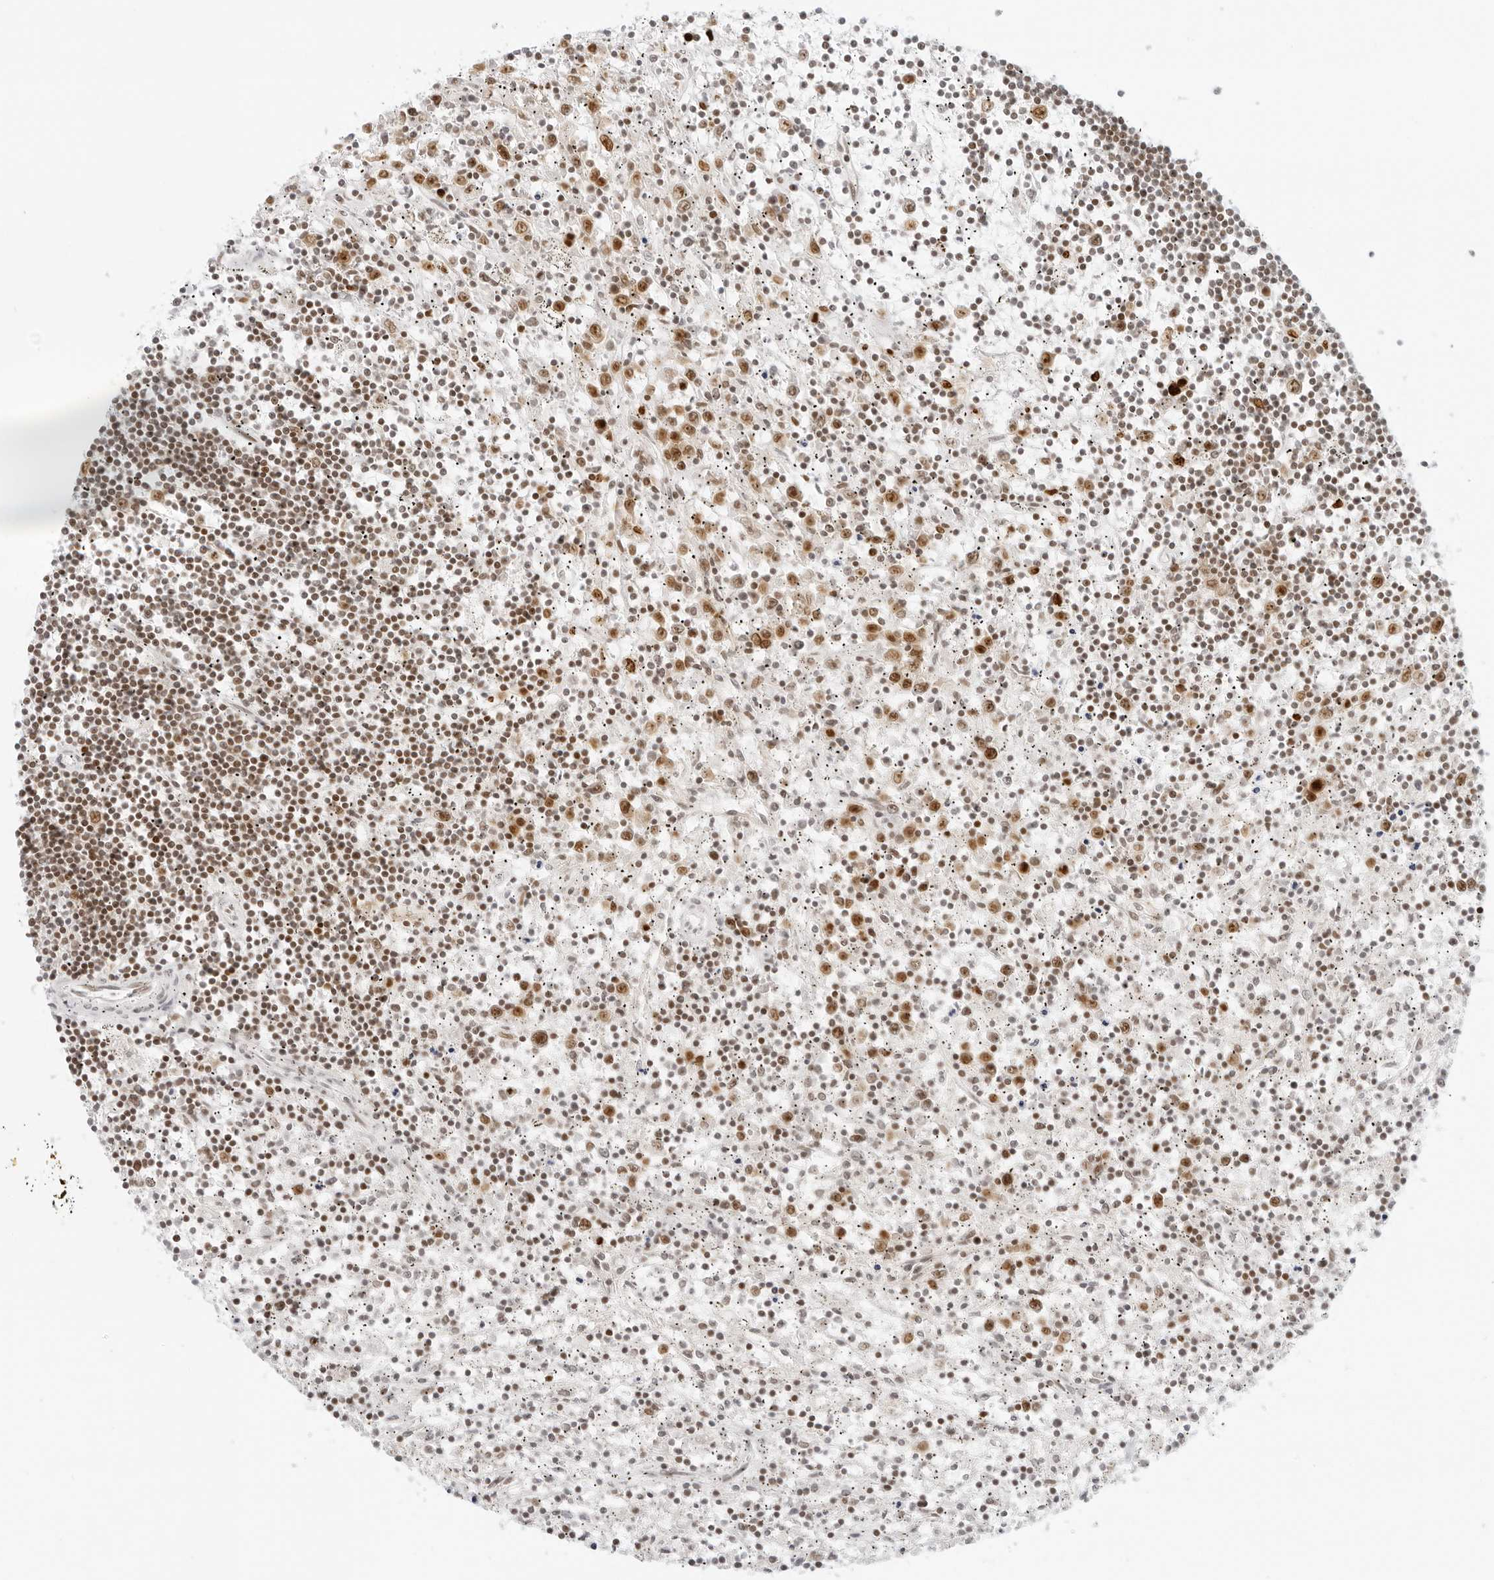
{"staining": {"intensity": "moderate", "quantity": ">75%", "location": "nuclear"}, "tissue": "lymphoma", "cell_type": "Tumor cells", "image_type": "cancer", "snomed": [{"axis": "morphology", "description": "Malignant lymphoma, non-Hodgkin's type, Low grade"}, {"axis": "topography", "description": "Spleen"}], "caption": "This image reveals malignant lymphoma, non-Hodgkin's type (low-grade) stained with IHC to label a protein in brown. The nuclear of tumor cells show moderate positivity for the protein. Nuclei are counter-stained blue.", "gene": "RCC1", "patient": {"sex": "male", "age": 76}}